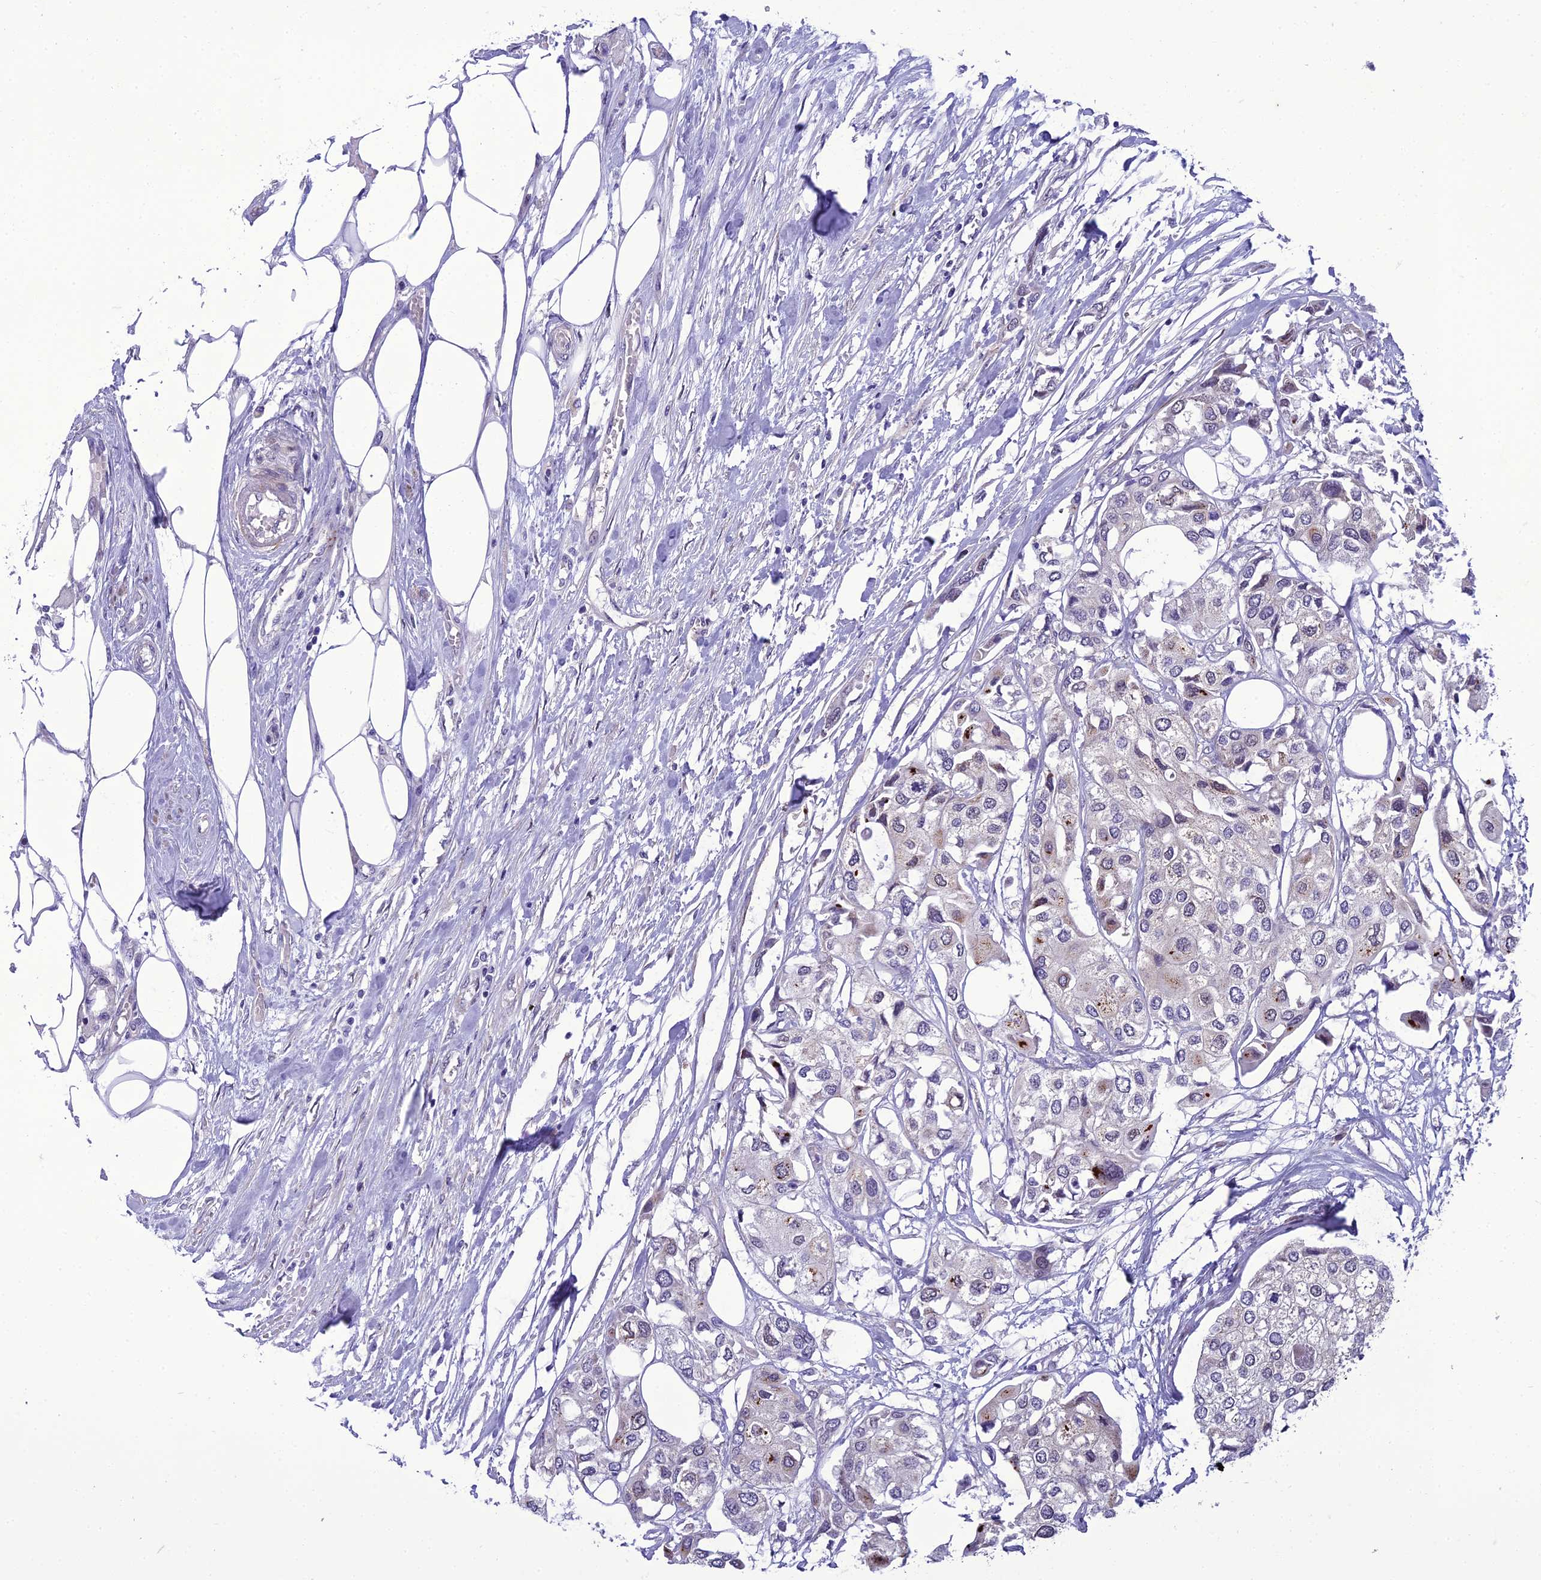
{"staining": {"intensity": "negative", "quantity": "none", "location": "none"}, "tissue": "urothelial cancer", "cell_type": "Tumor cells", "image_type": "cancer", "snomed": [{"axis": "morphology", "description": "Urothelial carcinoma, High grade"}, {"axis": "topography", "description": "Urinary bladder"}], "caption": "An image of human urothelial cancer is negative for staining in tumor cells.", "gene": "GAB4", "patient": {"sex": "male", "age": 64}}